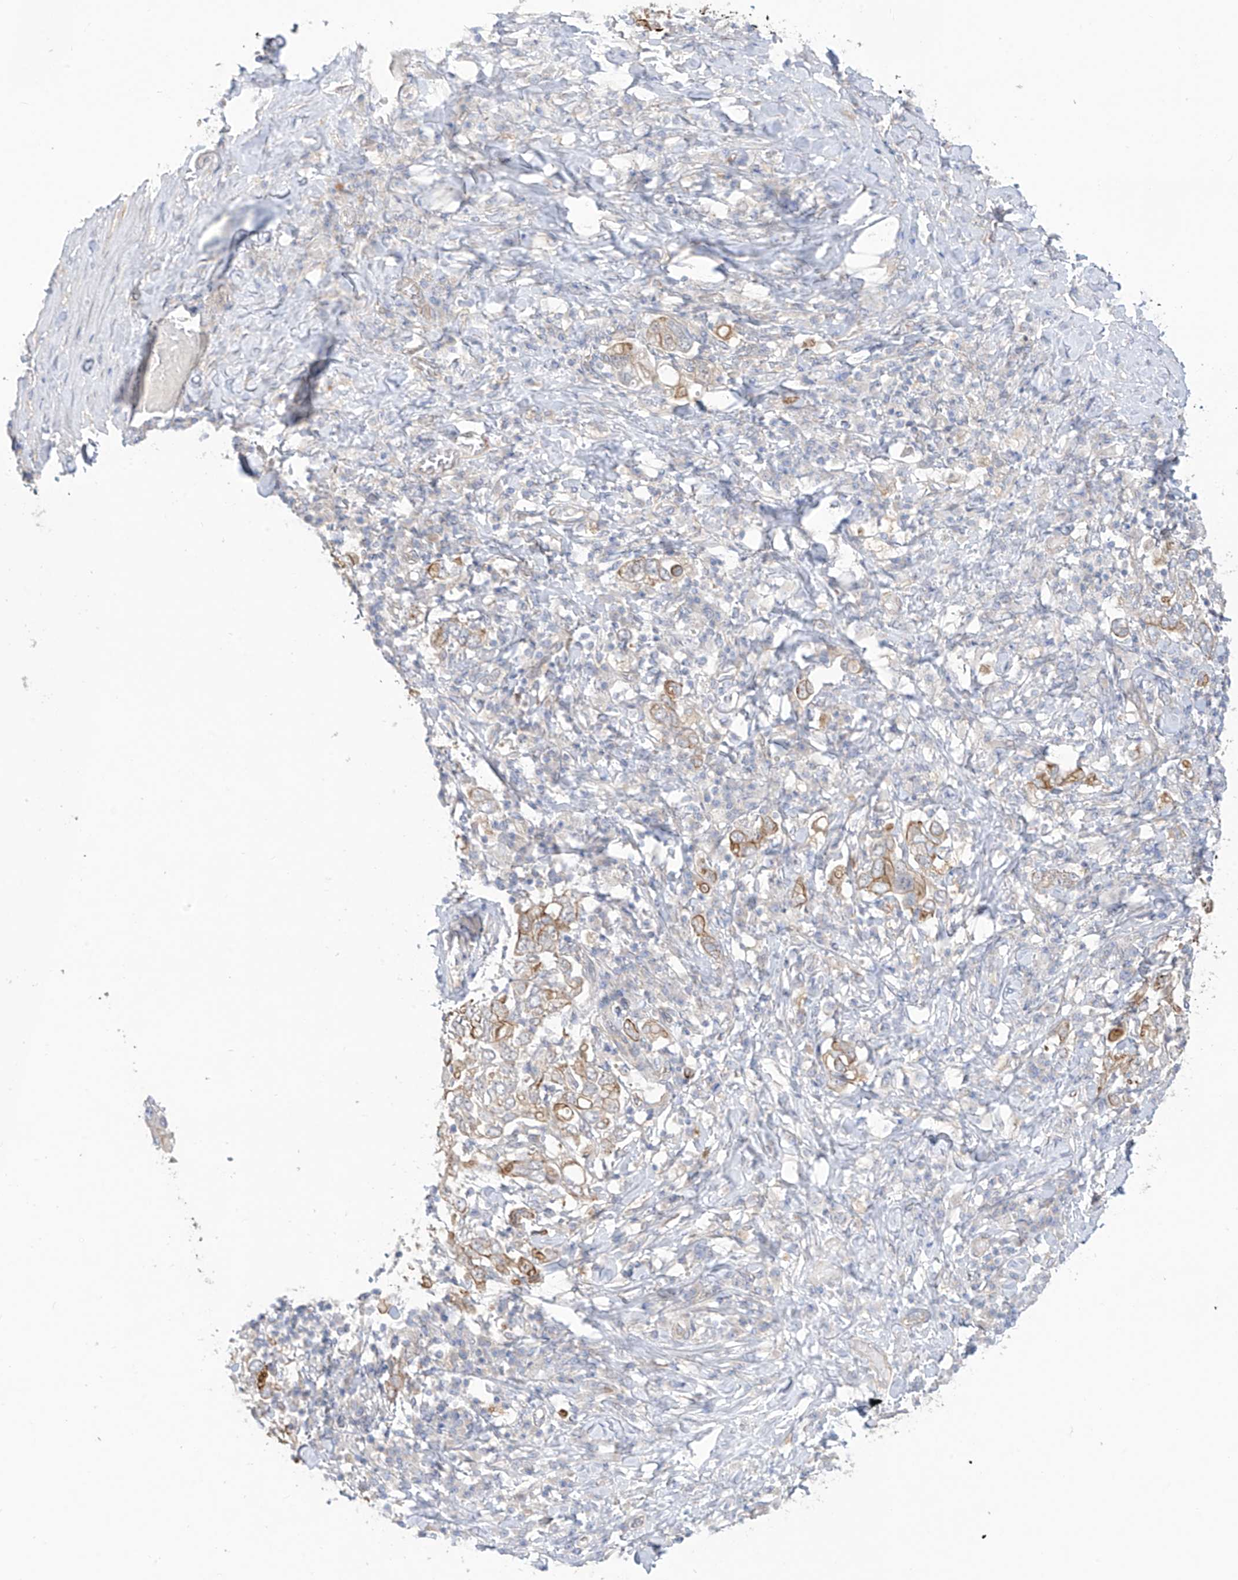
{"staining": {"intensity": "moderate", "quantity": "25%-75%", "location": "cytoplasmic/membranous"}, "tissue": "stomach cancer", "cell_type": "Tumor cells", "image_type": "cancer", "snomed": [{"axis": "morphology", "description": "Adenocarcinoma, NOS"}, {"axis": "topography", "description": "Stomach, upper"}], "caption": "Moderate cytoplasmic/membranous protein expression is identified in about 25%-75% of tumor cells in stomach adenocarcinoma.", "gene": "EIPR1", "patient": {"sex": "male", "age": 62}}